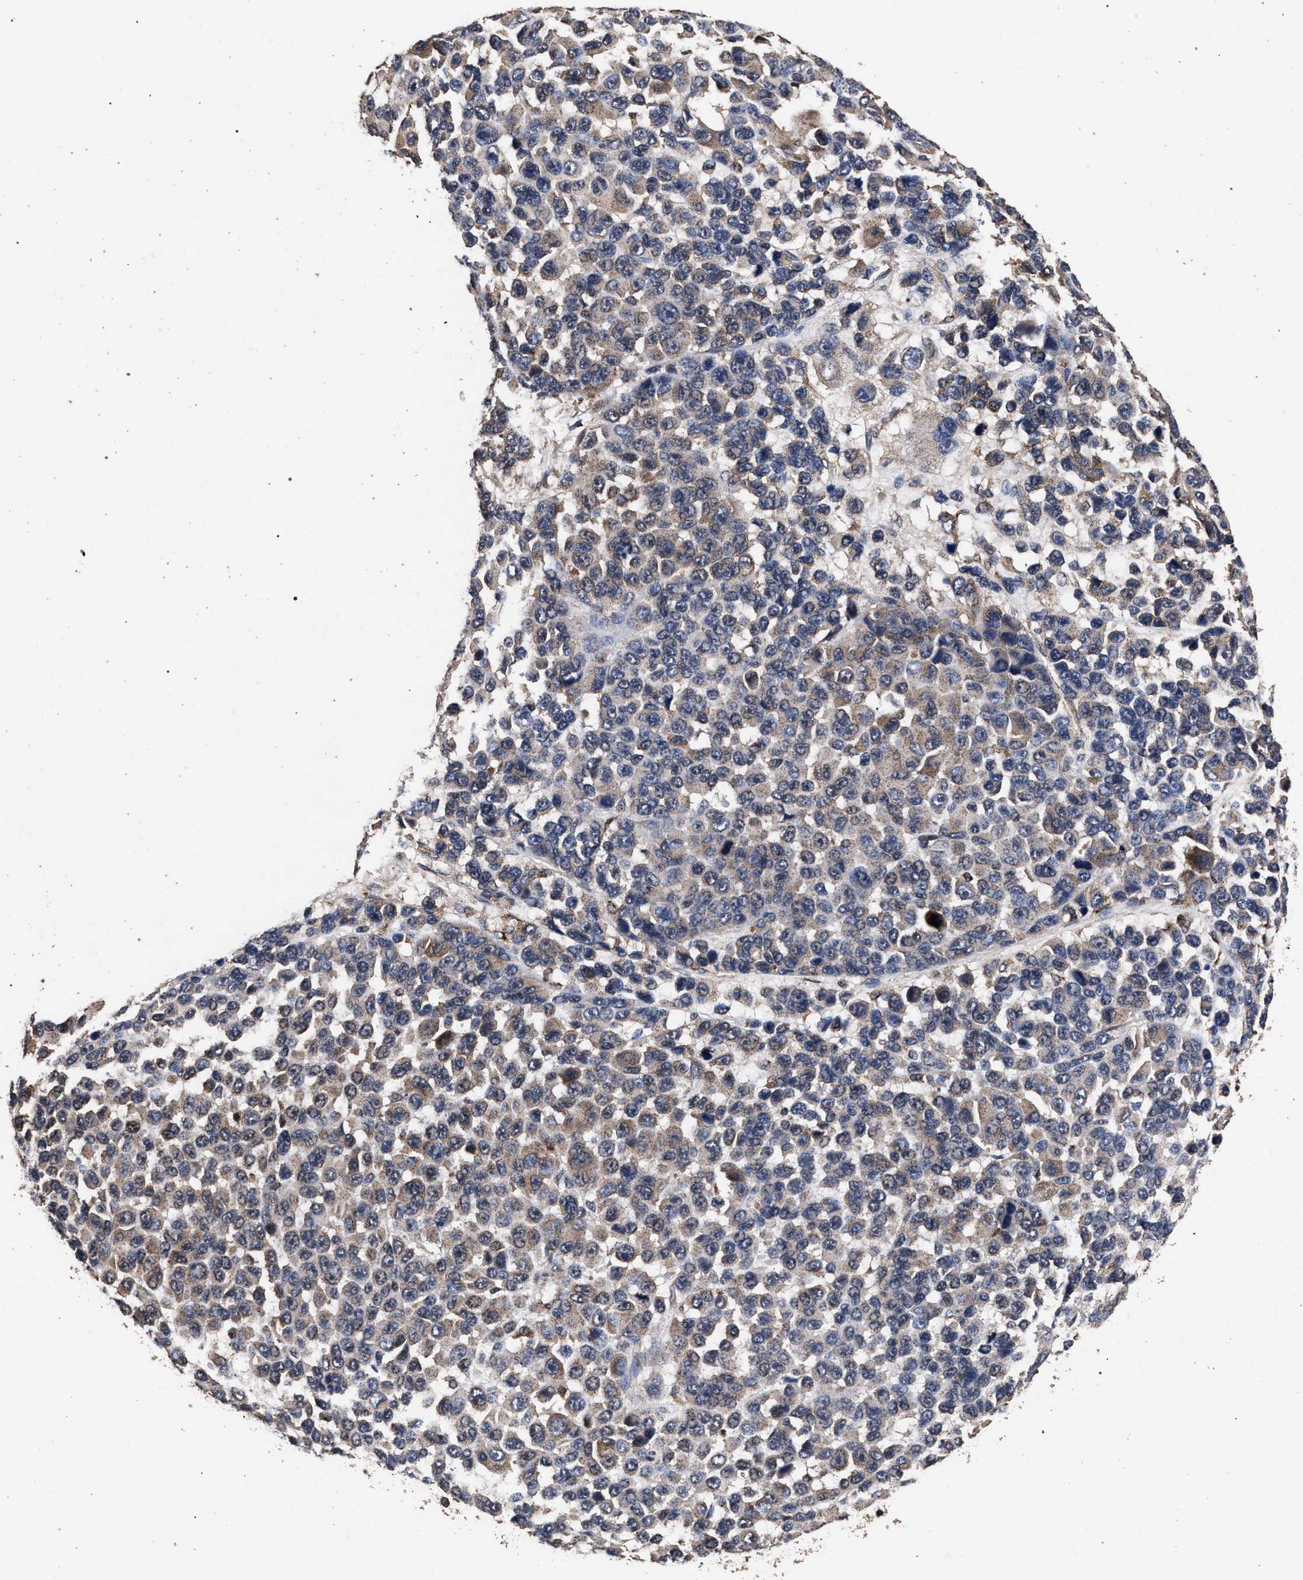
{"staining": {"intensity": "weak", "quantity": ">75%", "location": "cytoplasmic/membranous"}, "tissue": "melanoma", "cell_type": "Tumor cells", "image_type": "cancer", "snomed": [{"axis": "morphology", "description": "Malignant melanoma, NOS"}, {"axis": "topography", "description": "Skin"}], "caption": "Immunohistochemical staining of malignant melanoma shows weak cytoplasmic/membranous protein expression in approximately >75% of tumor cells.", "gene": "ACOX1", "patient": {"sex": "male", "age": 53}}